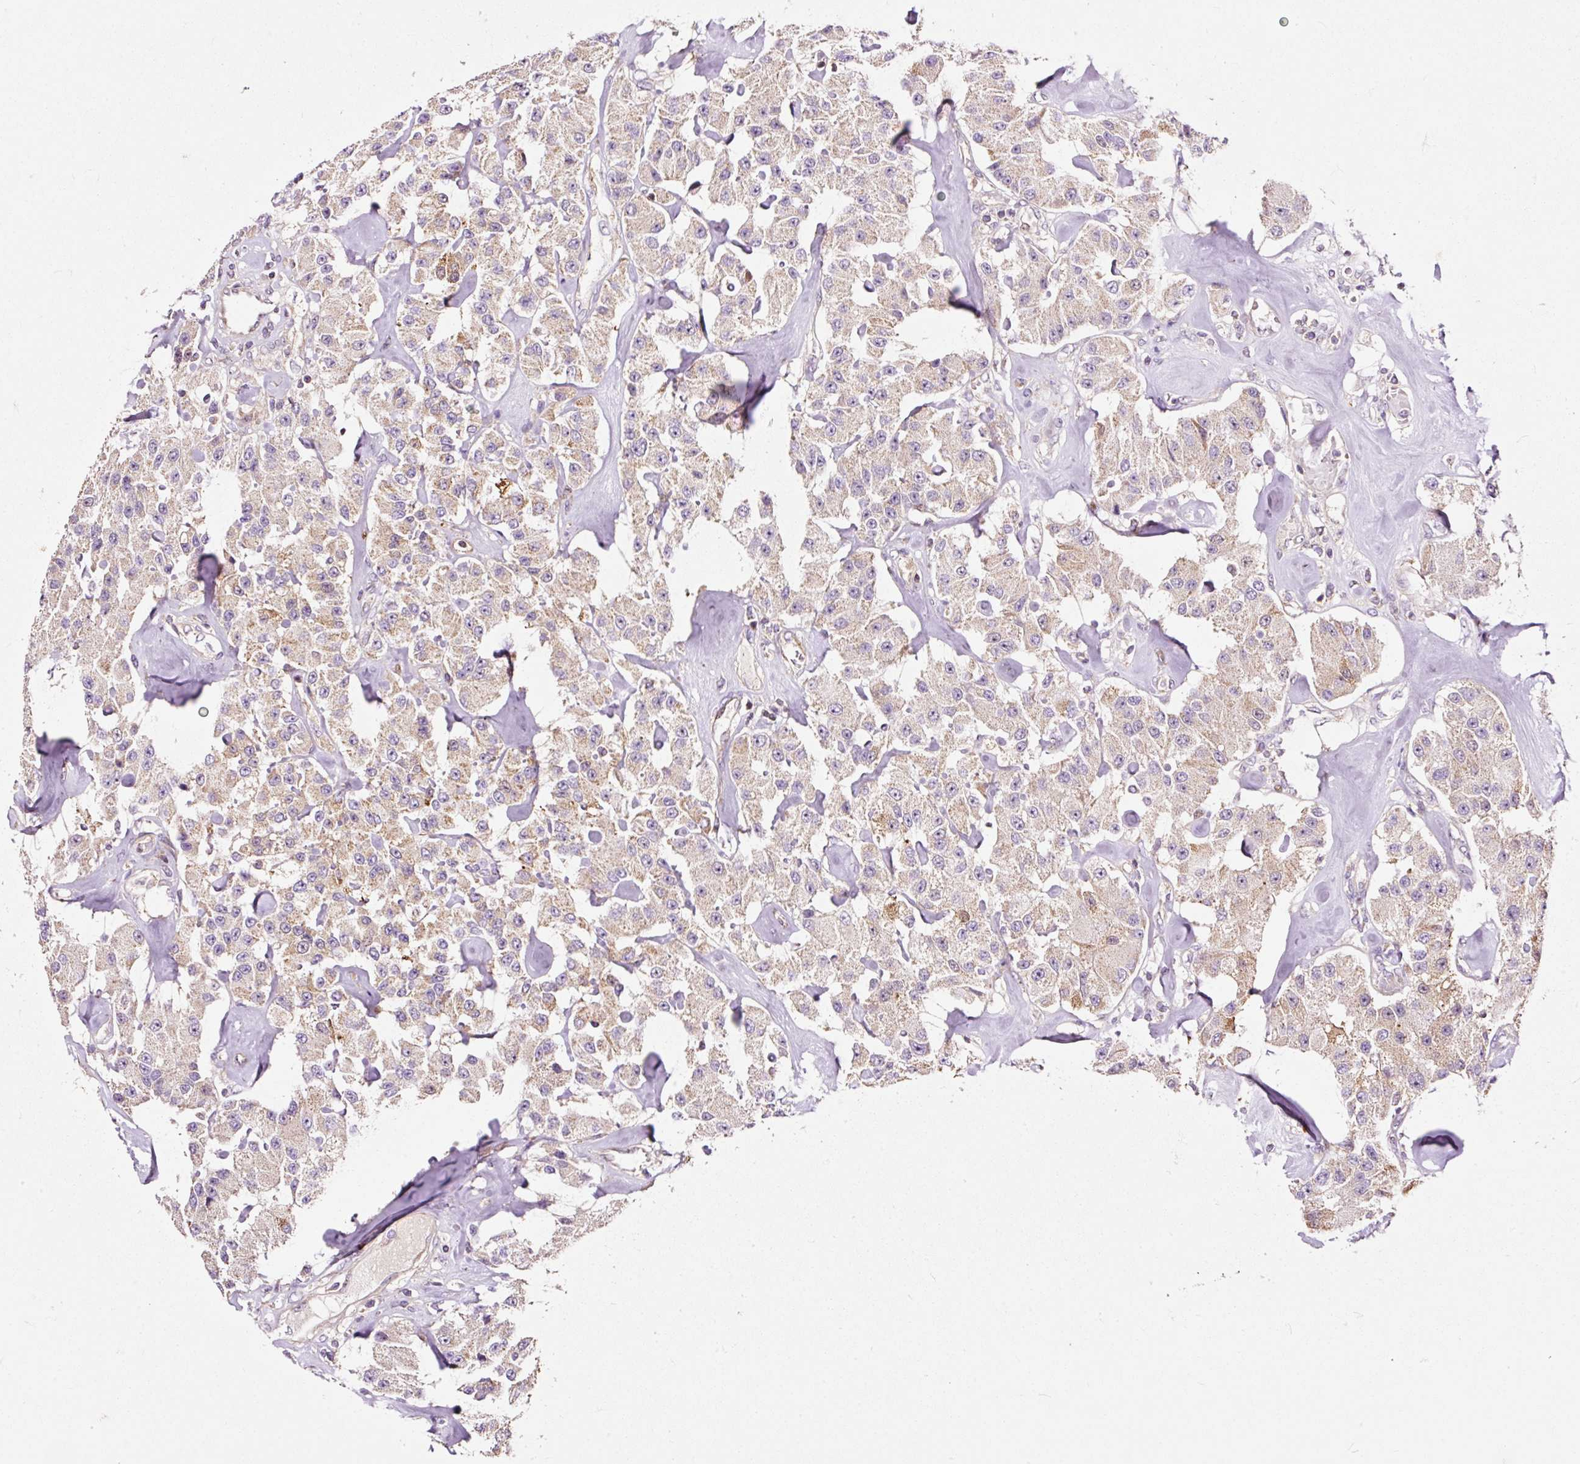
{"staining": {"intensity": "weak", "quantity": "25%-75%", "location": "cytoplasmic/membranous"}, "tissue": "carcinoid", "cell_type": "Tumor cells", "image_type": "cancer", "snomed": [{"axis": "morphology", "description": "Carcinoid, malignant, NOS"}, {"axis": "topography", "description": "Pancreas"}], "caption": "There is low levels of weak cytoplasmic/membranous positivity in tumor cells of malignant carcinoid, as demonstrated by immunohistochemical staining (brown color).", "gene": "BOLA3", "patient": {"sex": "male", "age": 41}}